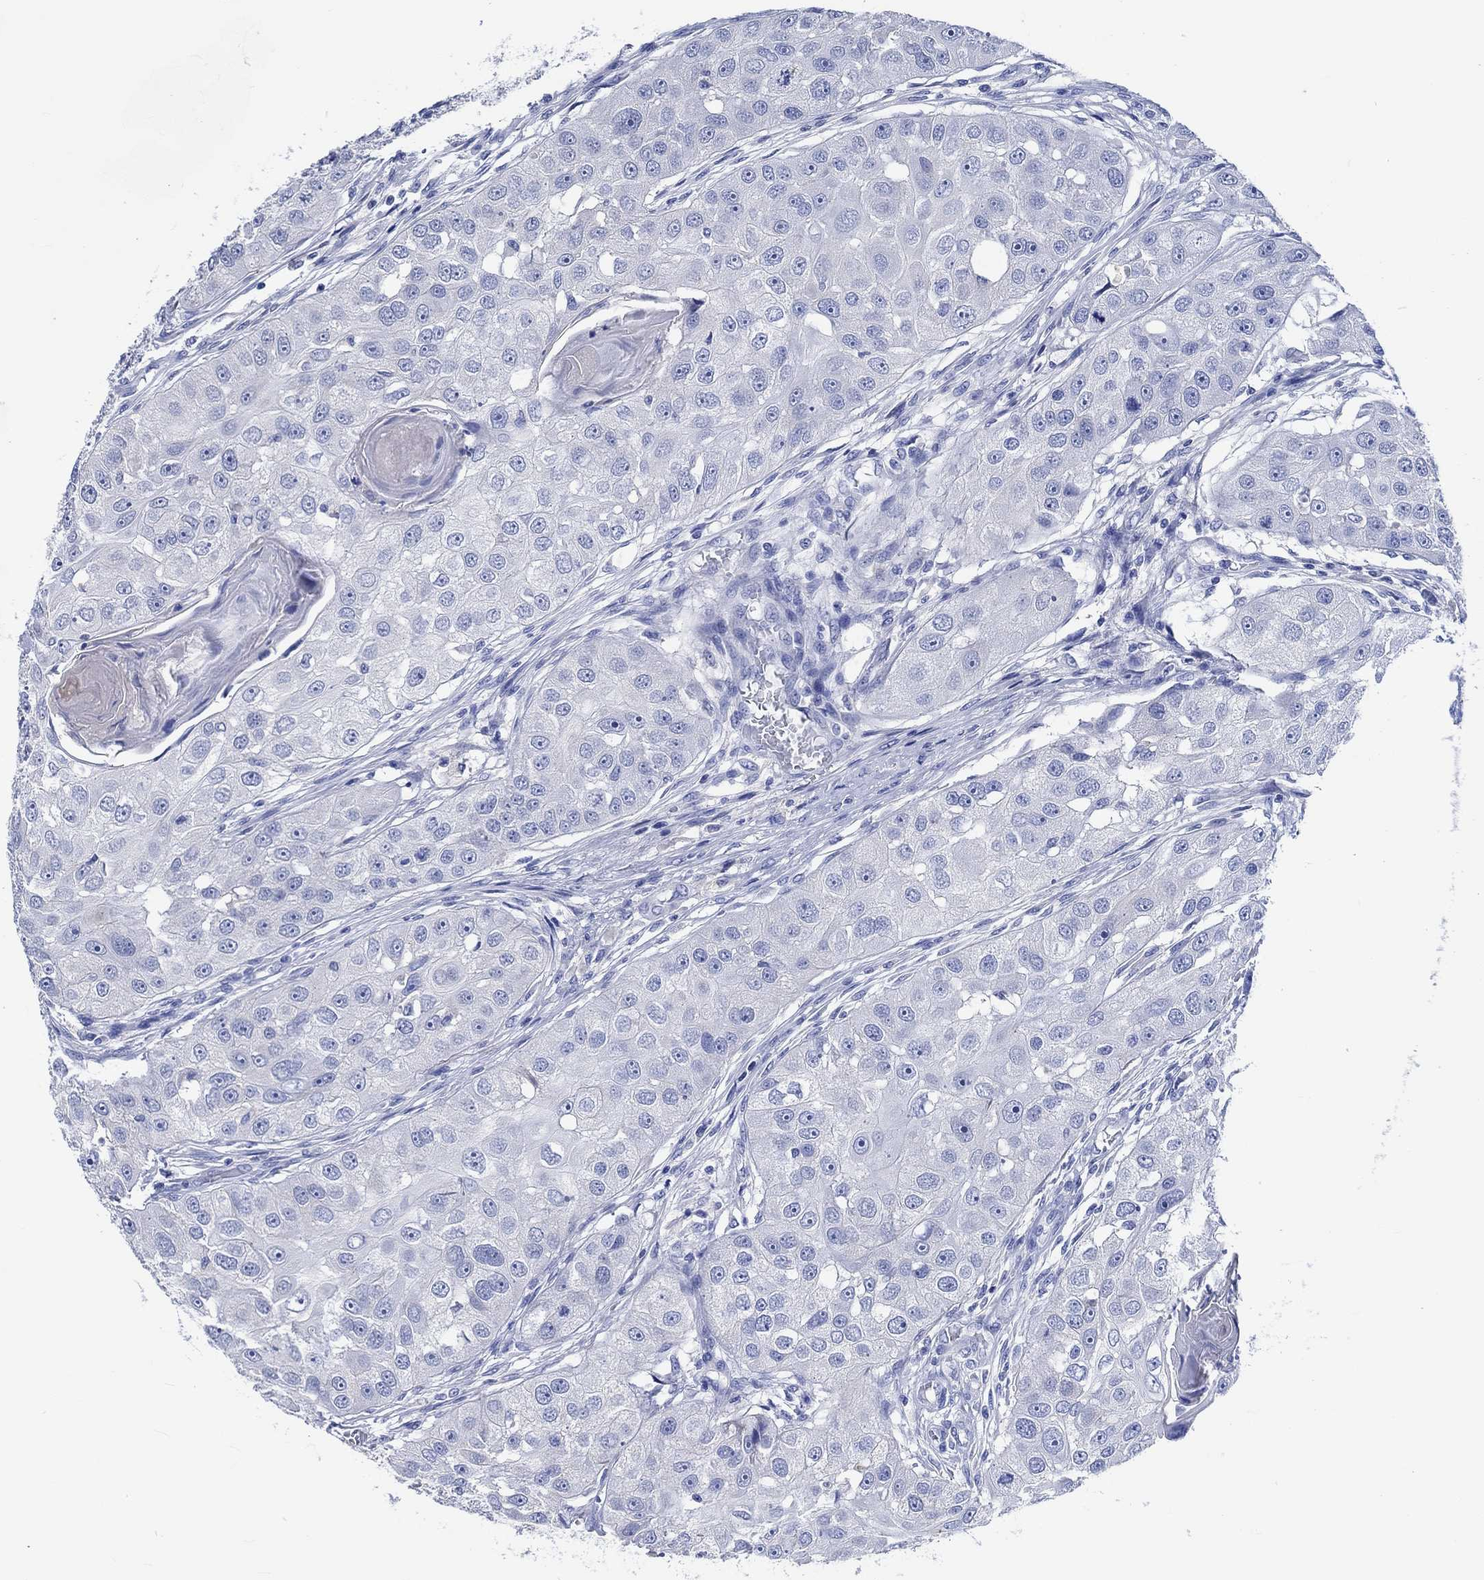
{"staining": {"intensity": "negative", "quantity": "none", "location": "none"}, "tissue": "head and neck cancer", "cell_type": "Tumor cells", "image_type": "cancer", "snomed": [{"axis": "morphology", "description": "Normal tissue, NOS"}, {"axis": "morphology", "description": "Squamous cell carcinoma, NOS"}, {"axis": "topography", "description": "Skeletal muscle"}, {"axis": "topography", "description": "Head-Neck"}], "caption": "Tumor cells are negative for protein expression in human head and neck cancer.", "gene": "SHISA4", "patient": {"sex": "male", "age": 51}}